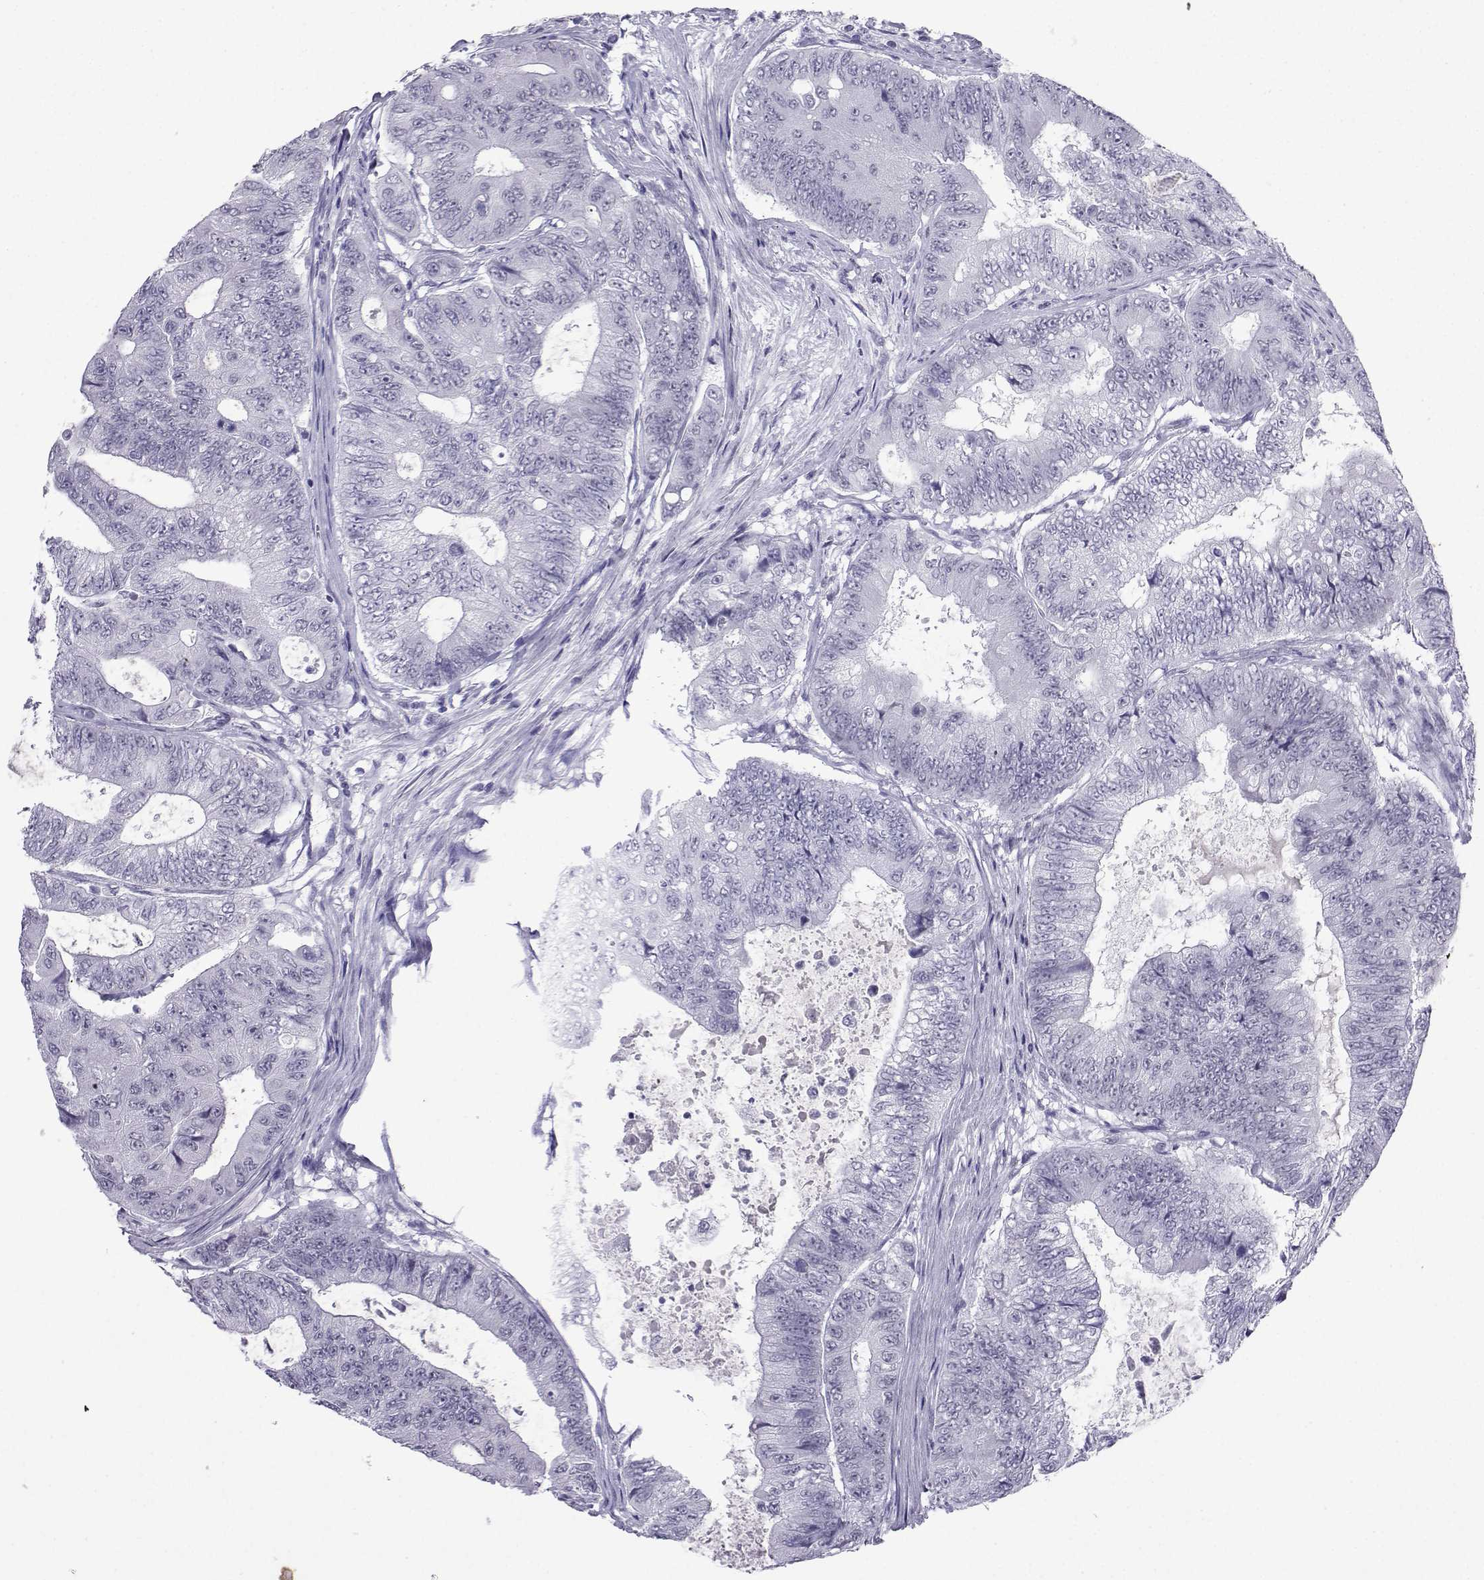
{"staining": {"intensity": "negative", "quantity": "none", "location": "none"}, "tissue": "colorectal cancer", "cell_type": "Tumor cells", "image_type": "cancer", "snomed": [{"axis": "morphology", "description": "Adenocarcinoma, NOS"}, {"axis": "topography", "description": "Colon"}], "caption": "This is a micrograph of immunohistochemistry staining of colorectal cancer (adenocarcinoma), which shows no positivity in tumor cells.", "gene": "LORICRIN", "patient": {"sex": "female", "age": 48}}